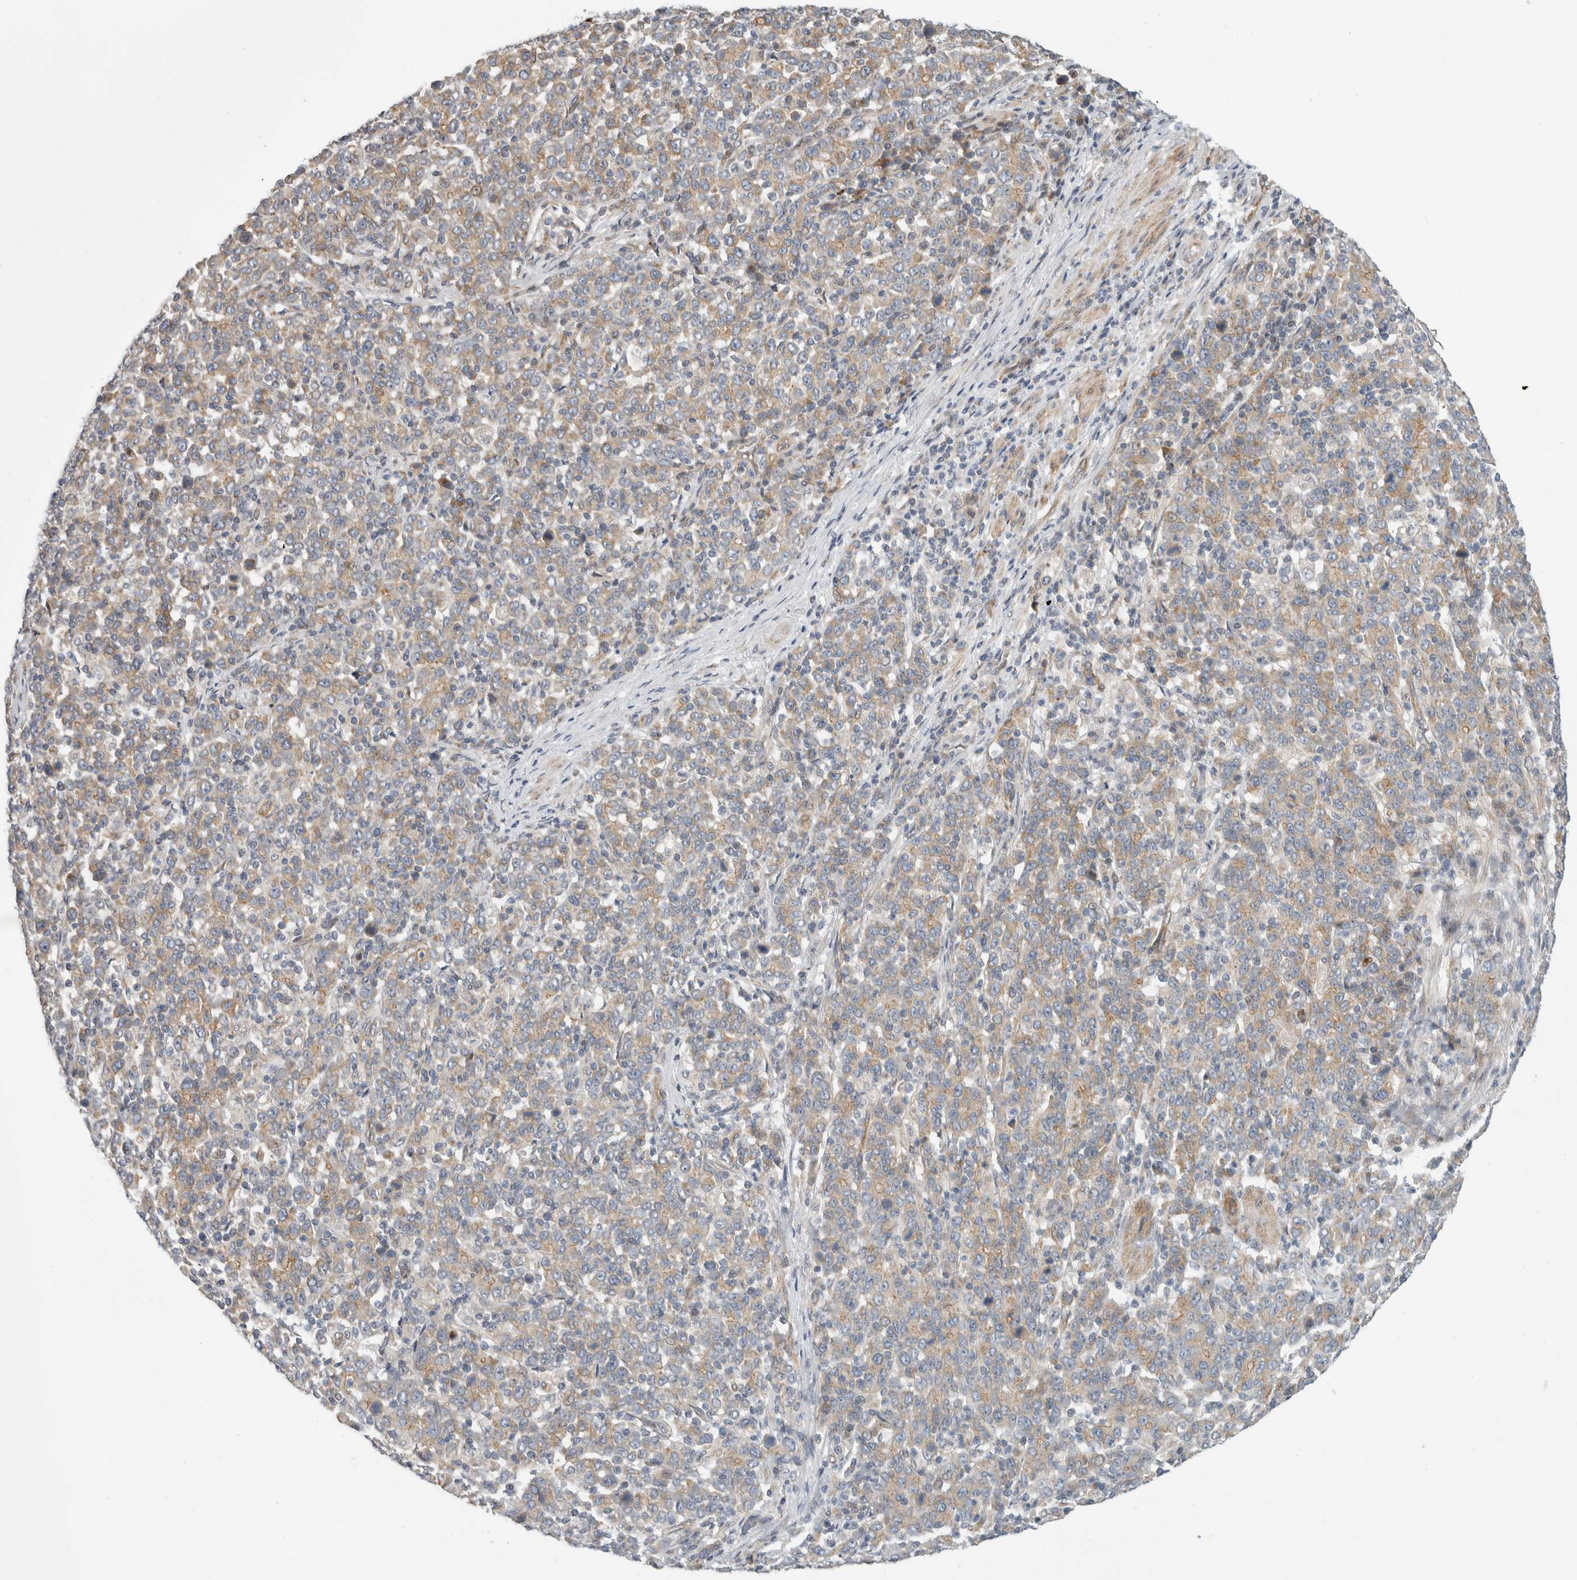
{"staining": {"intensity": "weak", "quantity": ">75%", "location": "cytoplasmic/membranous"}, "tissue": "stomach cancer", "cell_type": "Tumor cells", "image_type": "cancer", "snomed": [{"axis": "morphology", "description": "Adenocarcinoma, NOS"}, {"axis": "topography", "description": "Stomach, upper"}], "caption": "Stomach adenocarcinoma stained with IHC reveals weak cytoplasmic/membranous expression in about >75% of tumor cells. The protein of interest is stained brown, and the nuclei are stained in blue (DAB IHC with brightfield microscopy, high magnification).", "gene": "KPNA5", "patient": {"sex": "male", "age": 69}}